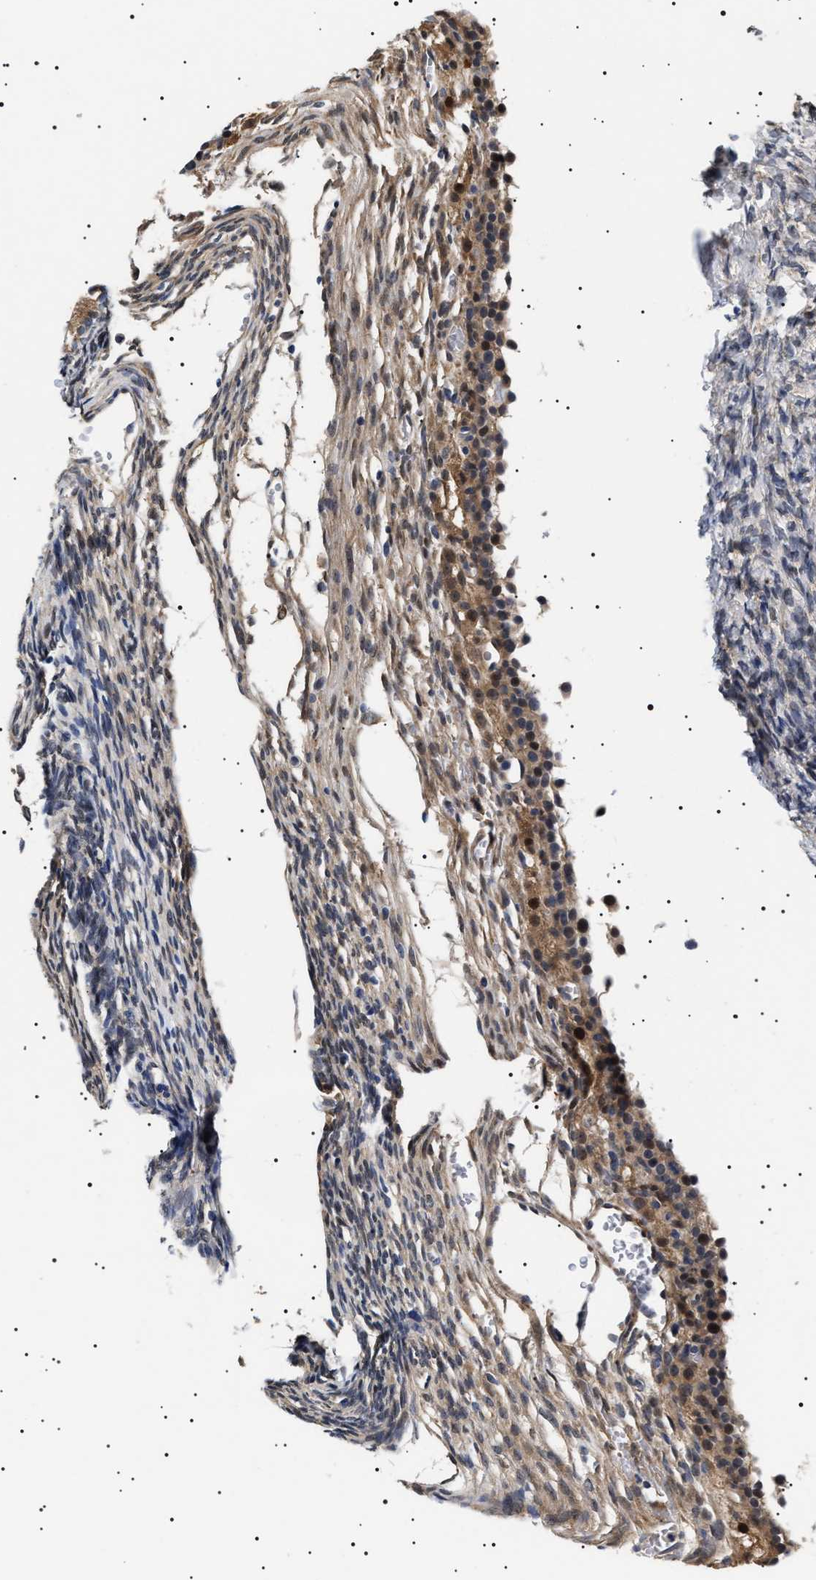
{"staining": {"intensity": "weak", "quantity": "<25%", "location": "cytoplasmic/membranous"}, "tissue": "ovary", "cell_type": "Ovarian stroma cells", "image_type": "normal", "snomed": [{"axis": "morphology", "description": "Normal tissue, NOS"}, {"axis": "topography", "description": "Ovary"}], "caption": "High magnification brightfield microscopy of normal ovary stained with DAB (3,3'-diaminobenzidine) (brown) and counterstained with hematoxylin (blue): ovarian stroma cells show no significant staining.", "gene": "SLC4A7", "patient": {"sex": "female", "age": 35}}